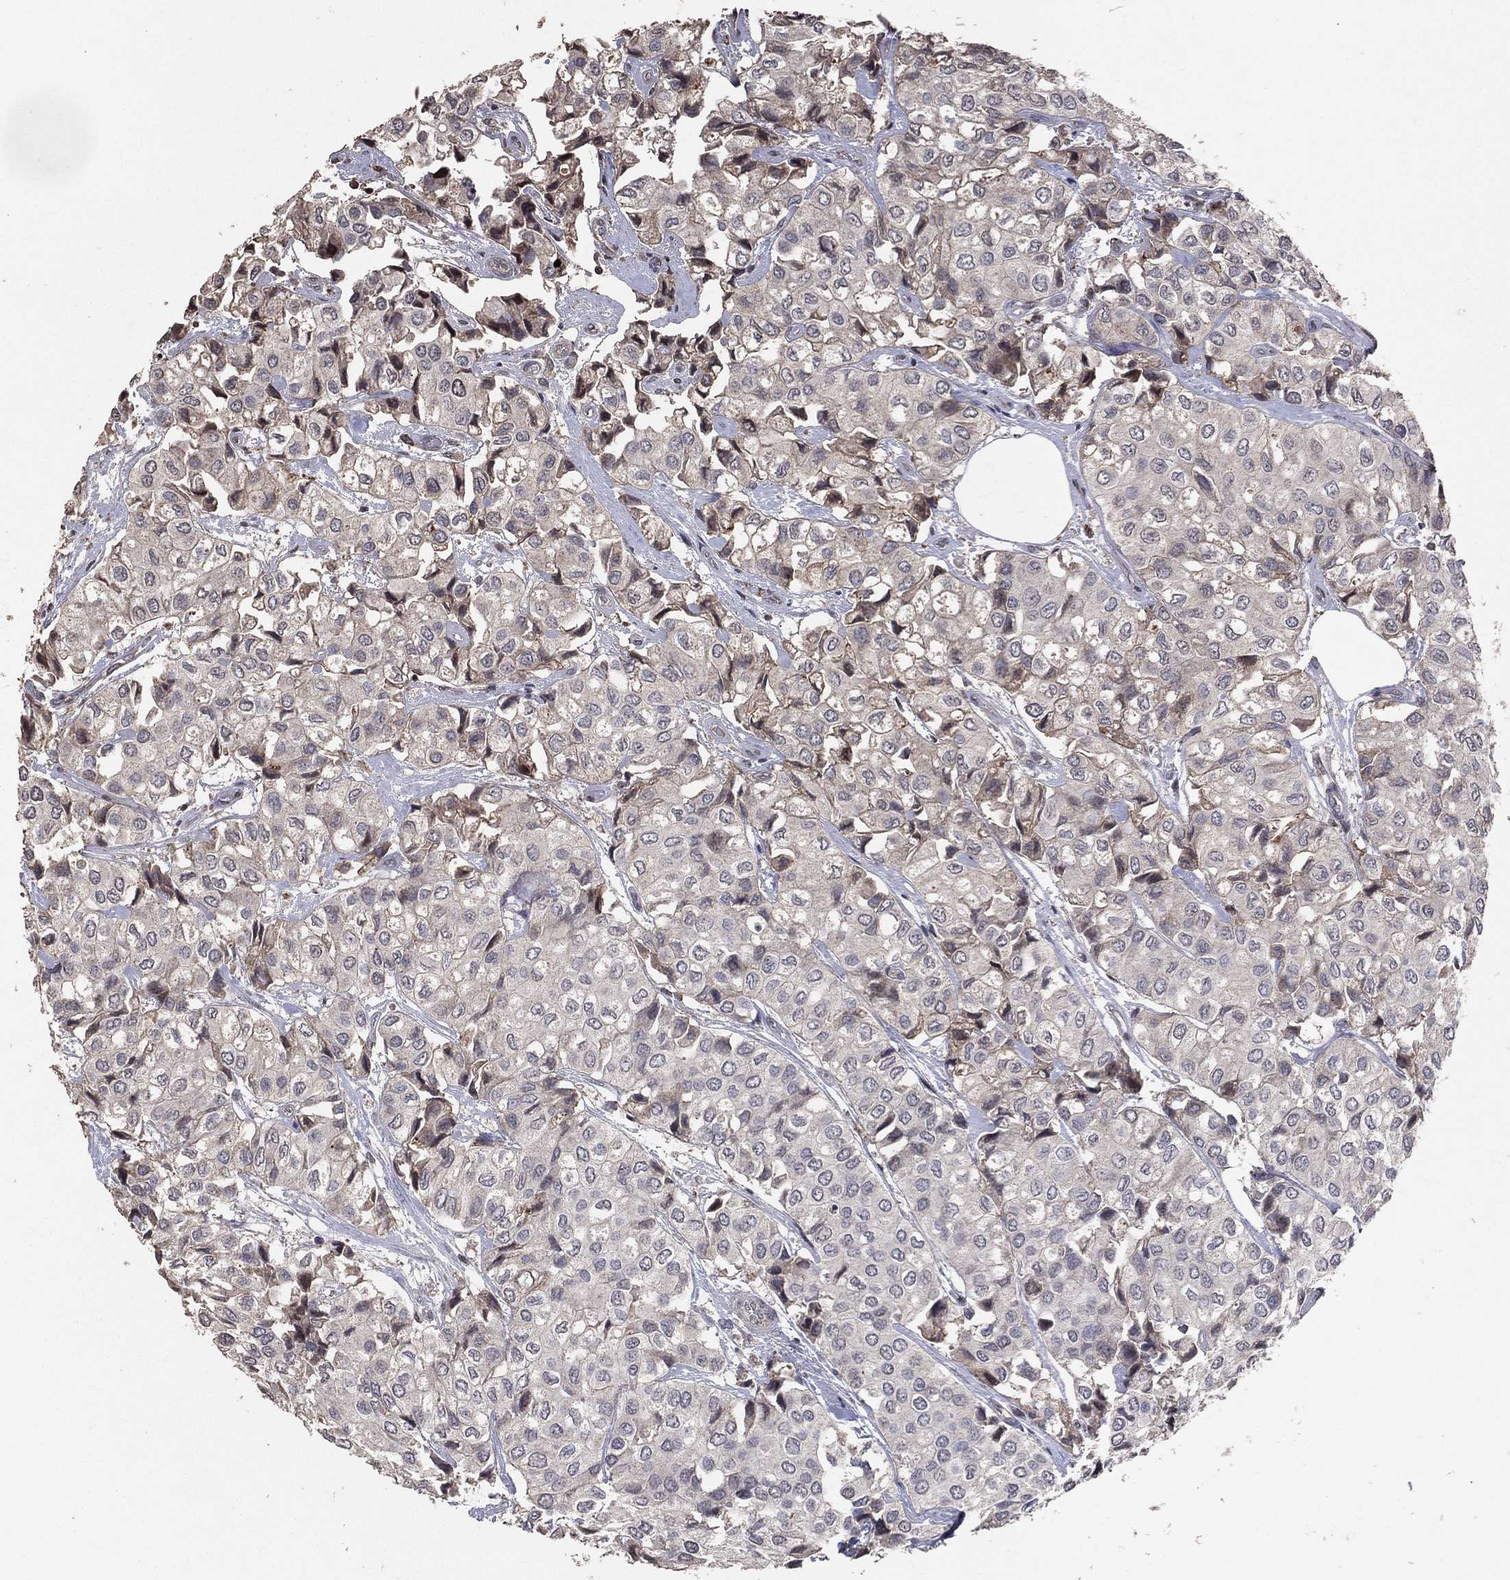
{"staining": {"intensity": "weak", "quantity": "<25%", "location": "cytoplasmic/membranous"}, "tissue": "urothelial cancer", "cell_type": "Tumor cells", "image_type": "cancer", "snomed": [{"axis": "morphology", "description": "Urothelial carcinoma, High grade"}, {"axis": "topography", "description": "Urinary bladder"}], "caption": "A high-resolution micrograph shows IHC staining of high-grade urothelial carcinoma, which exhibits no significant positivity in tumor cells. The staining is performed using DAB (3,3'-diaminobenzidine) brown chromogen with nuclei counter-stained in using hematoxylin.", "gene": "LY6K", "patient": {"sex": "male", "age": 73}}